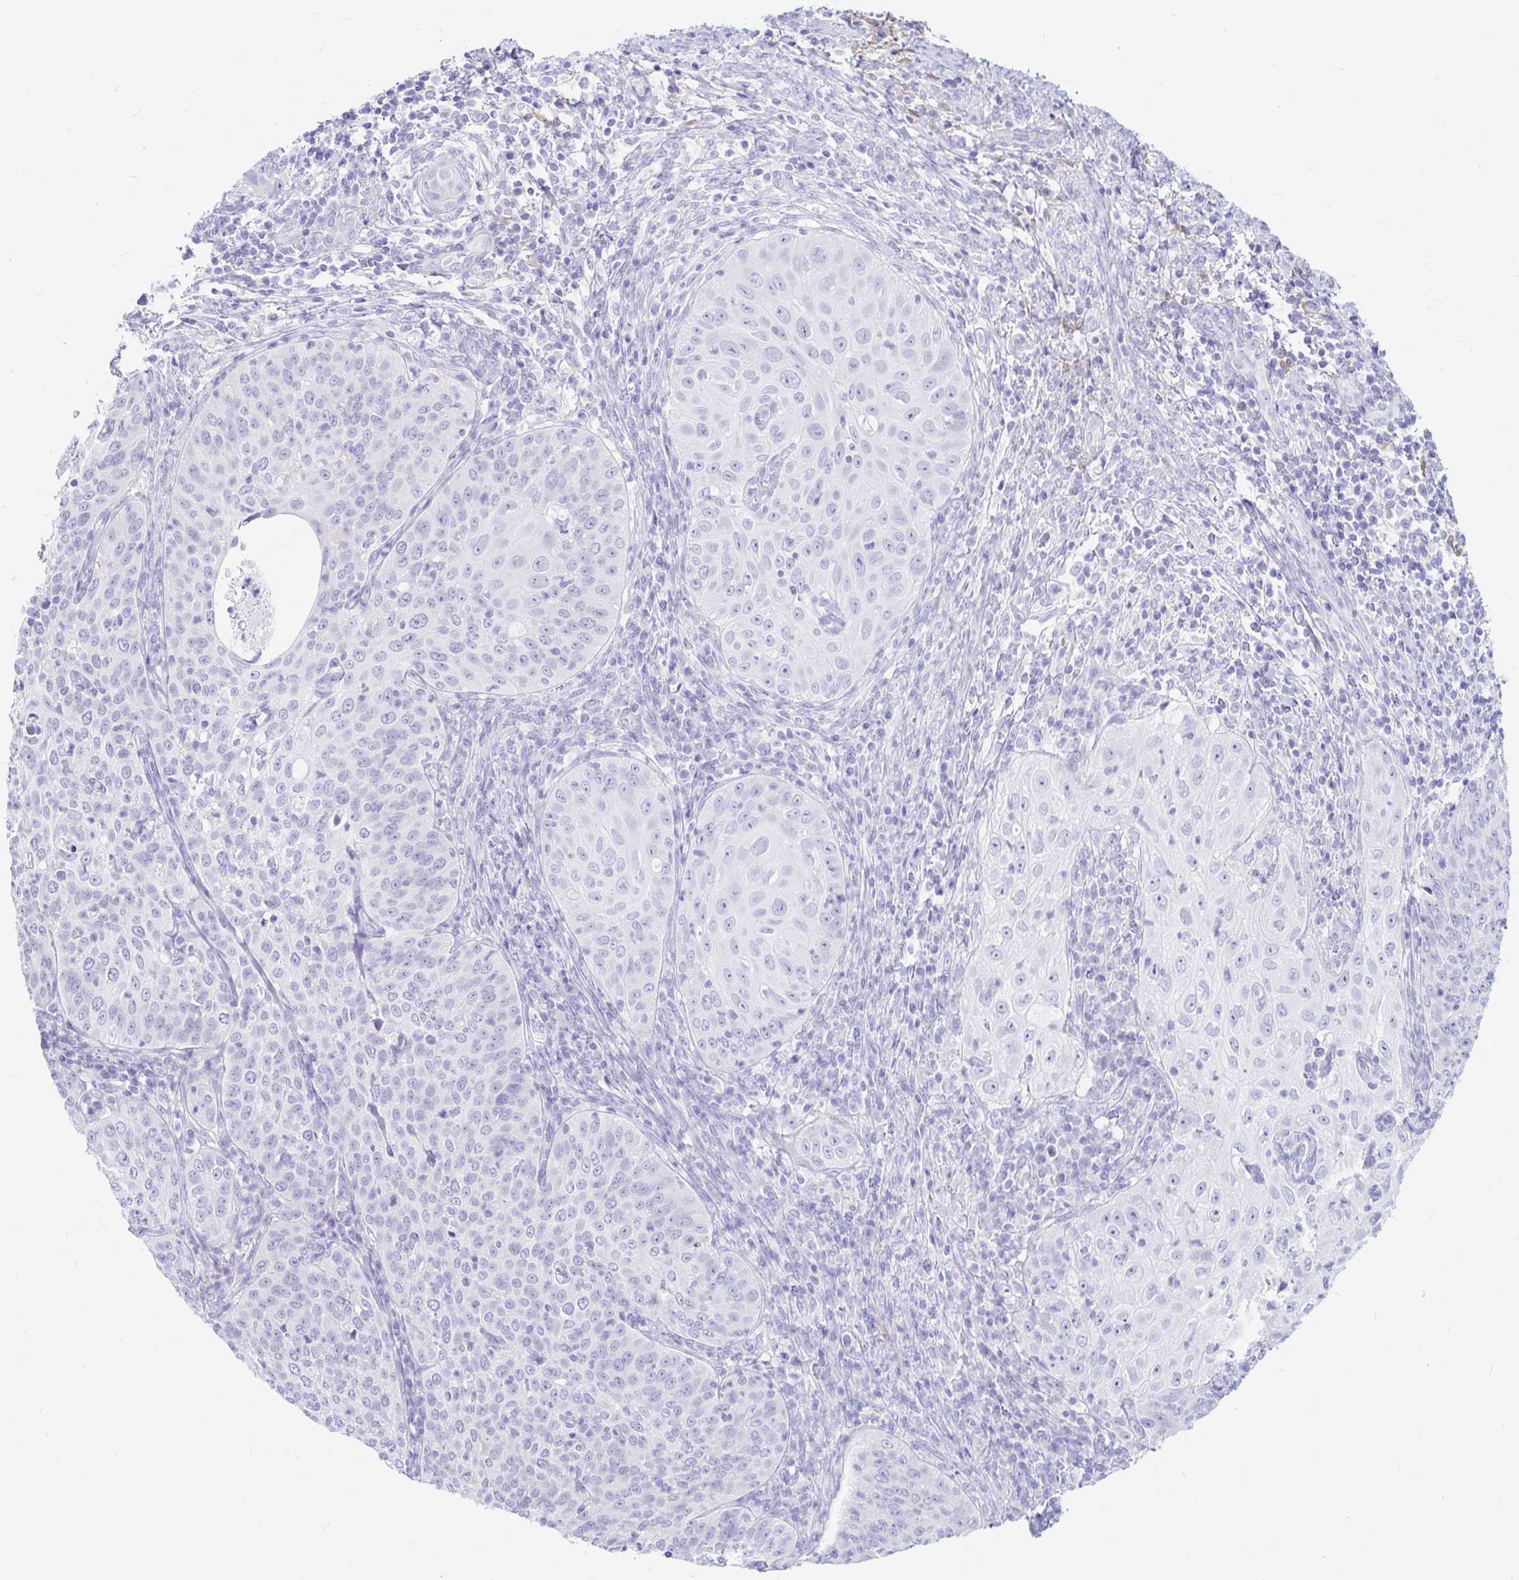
{"staining": {"intensity": "negative", "quantity": "none", "location": "none"}, "tissue": "cervical cancer", "cell_type": "Tumor cells", "image_type": "cancer", "snomed": [{"axis": "morphology", "description": "Squamous cell carcinoma, NOS"}, {"axis": "topography", "description": "Cervix"}], "caption": "An image of squamous cell carcinoma (cervical) stained for a protein shows no brown staining in tumor cells.", "gene": "PPP1R1B", "patient": {"sex": "female", "age": 30}}